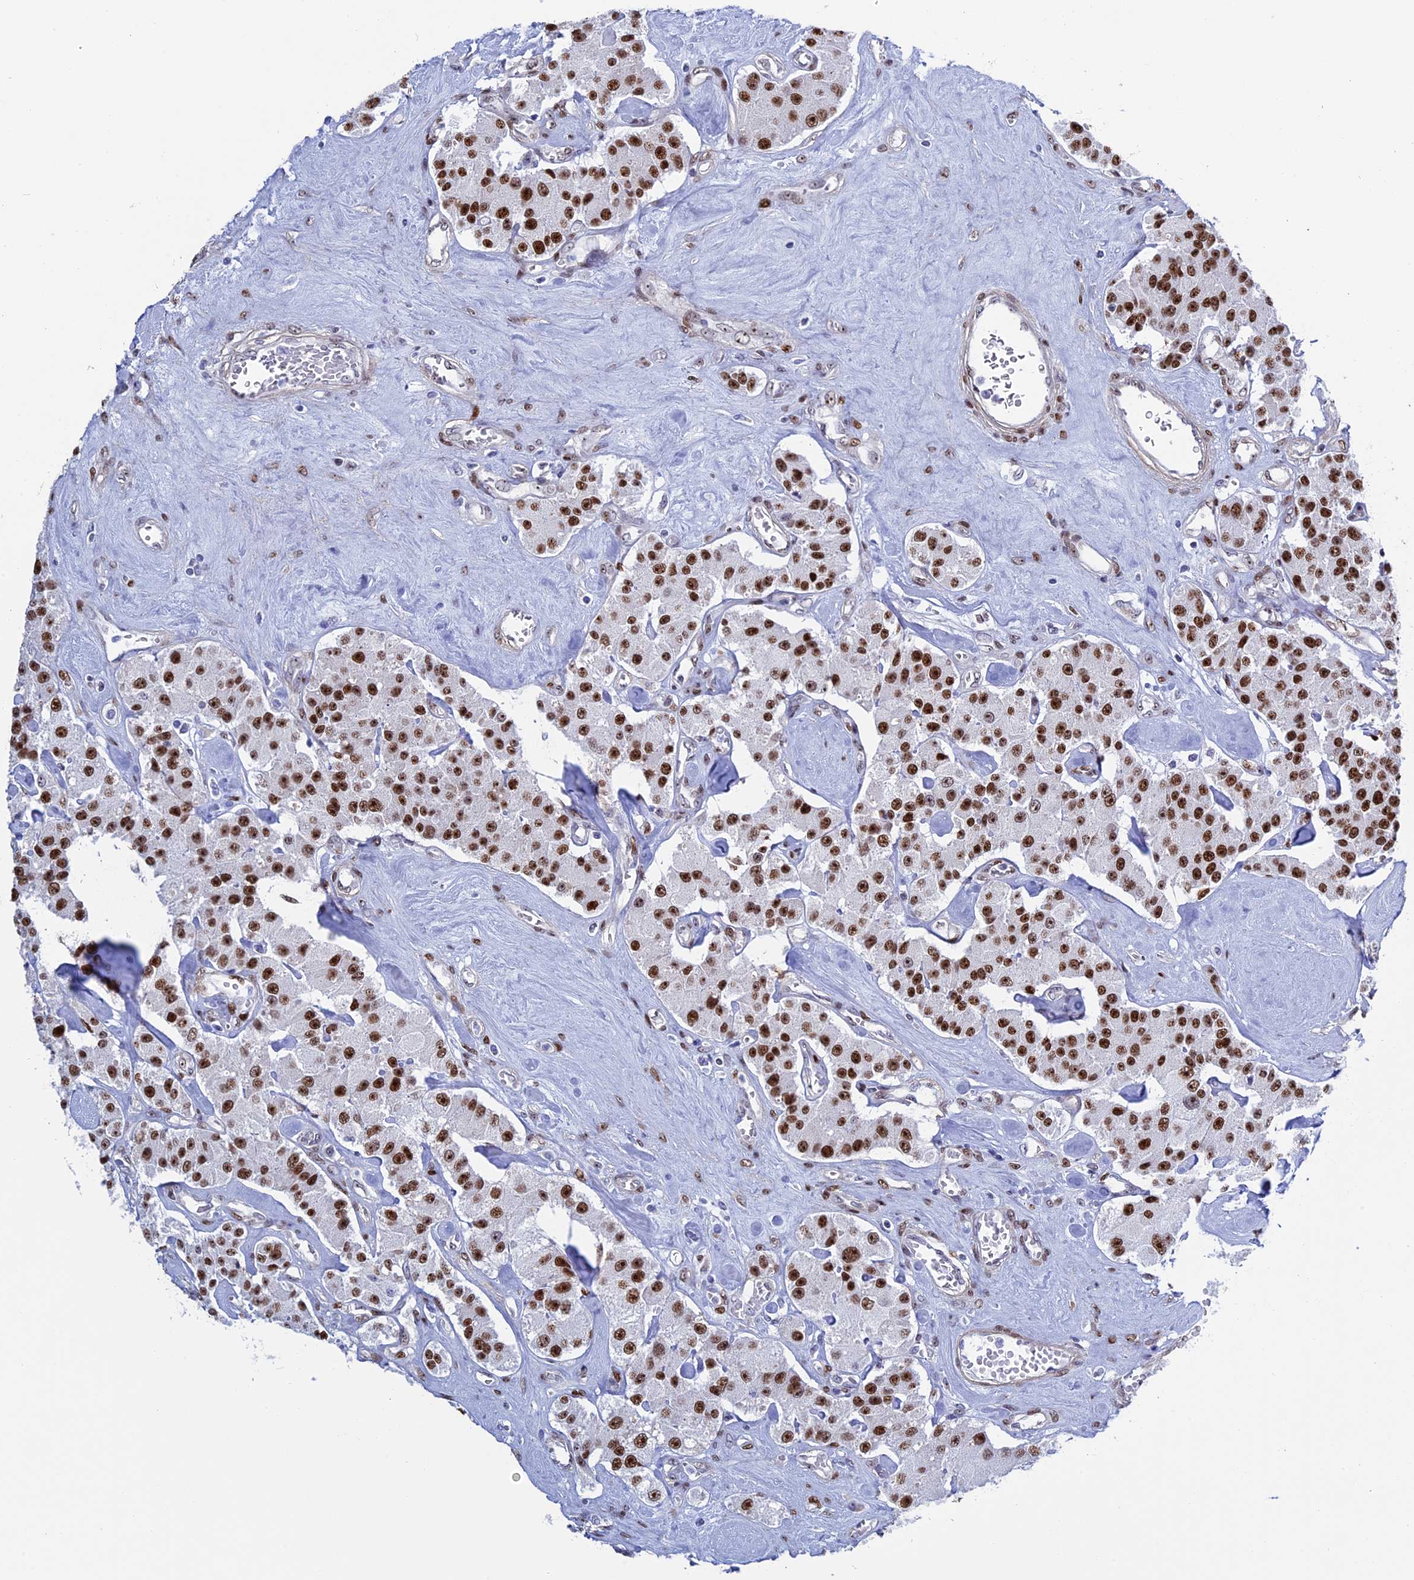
{"staining": {"intensity": "strong", "quantity": ">75%", "location": "nuclear"}, "tissue": "carcinoid", "cell_type": "Tumor cells", "image_type": "cancer", "snomed": [{"axis": "morphology", "description": "Carcinoid, malignant, NOS"}, {"axis": "topography", "description": "Pancreas"}], "caption": "IHC of human carcinoid demonstrates high levels of strong nuclear positivity in about >75% of tumor cells.", "gene": "CCDC86", "patient": {"sex": "male", "age": 41}}